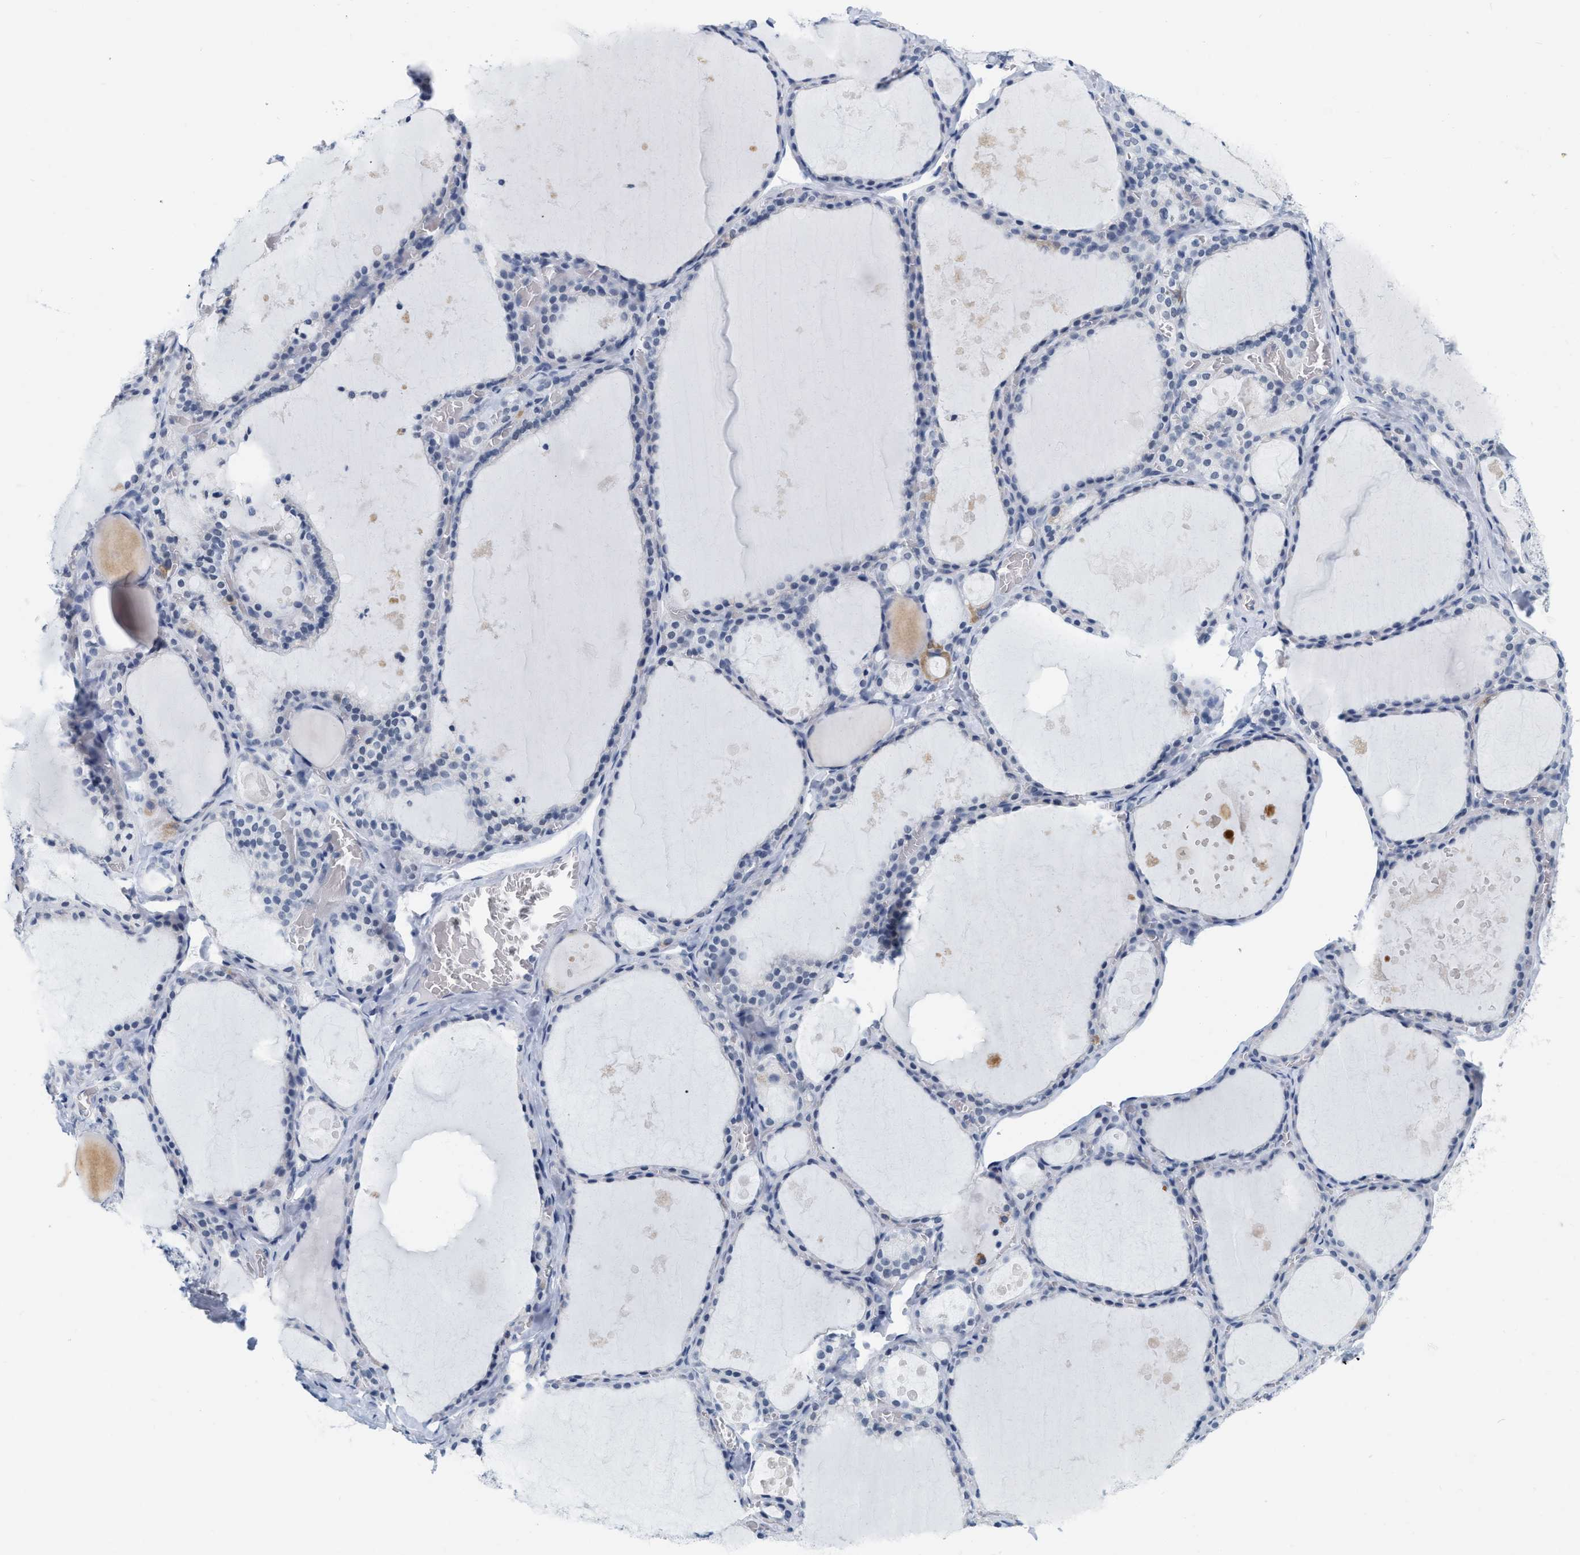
{"staining": {"intensity": "negative", "quantity": "none", "location": "none"}, "tissue": "thyroid gland", "cell_type": "Glandular cells", "image_type": "normal", "snomed": [{"axis": "morphology", "description": "Normal tissue, NOS"}, {"axis": "topography", "description": "Thyroid gland"}], "caption": "The photomicrograph displays no staining of glandular cells in unremarkable thyroid gland. Nuclei are stained in blue.", "gene": "XIRP1", "patient": {"sex": "male", "age": 56}}